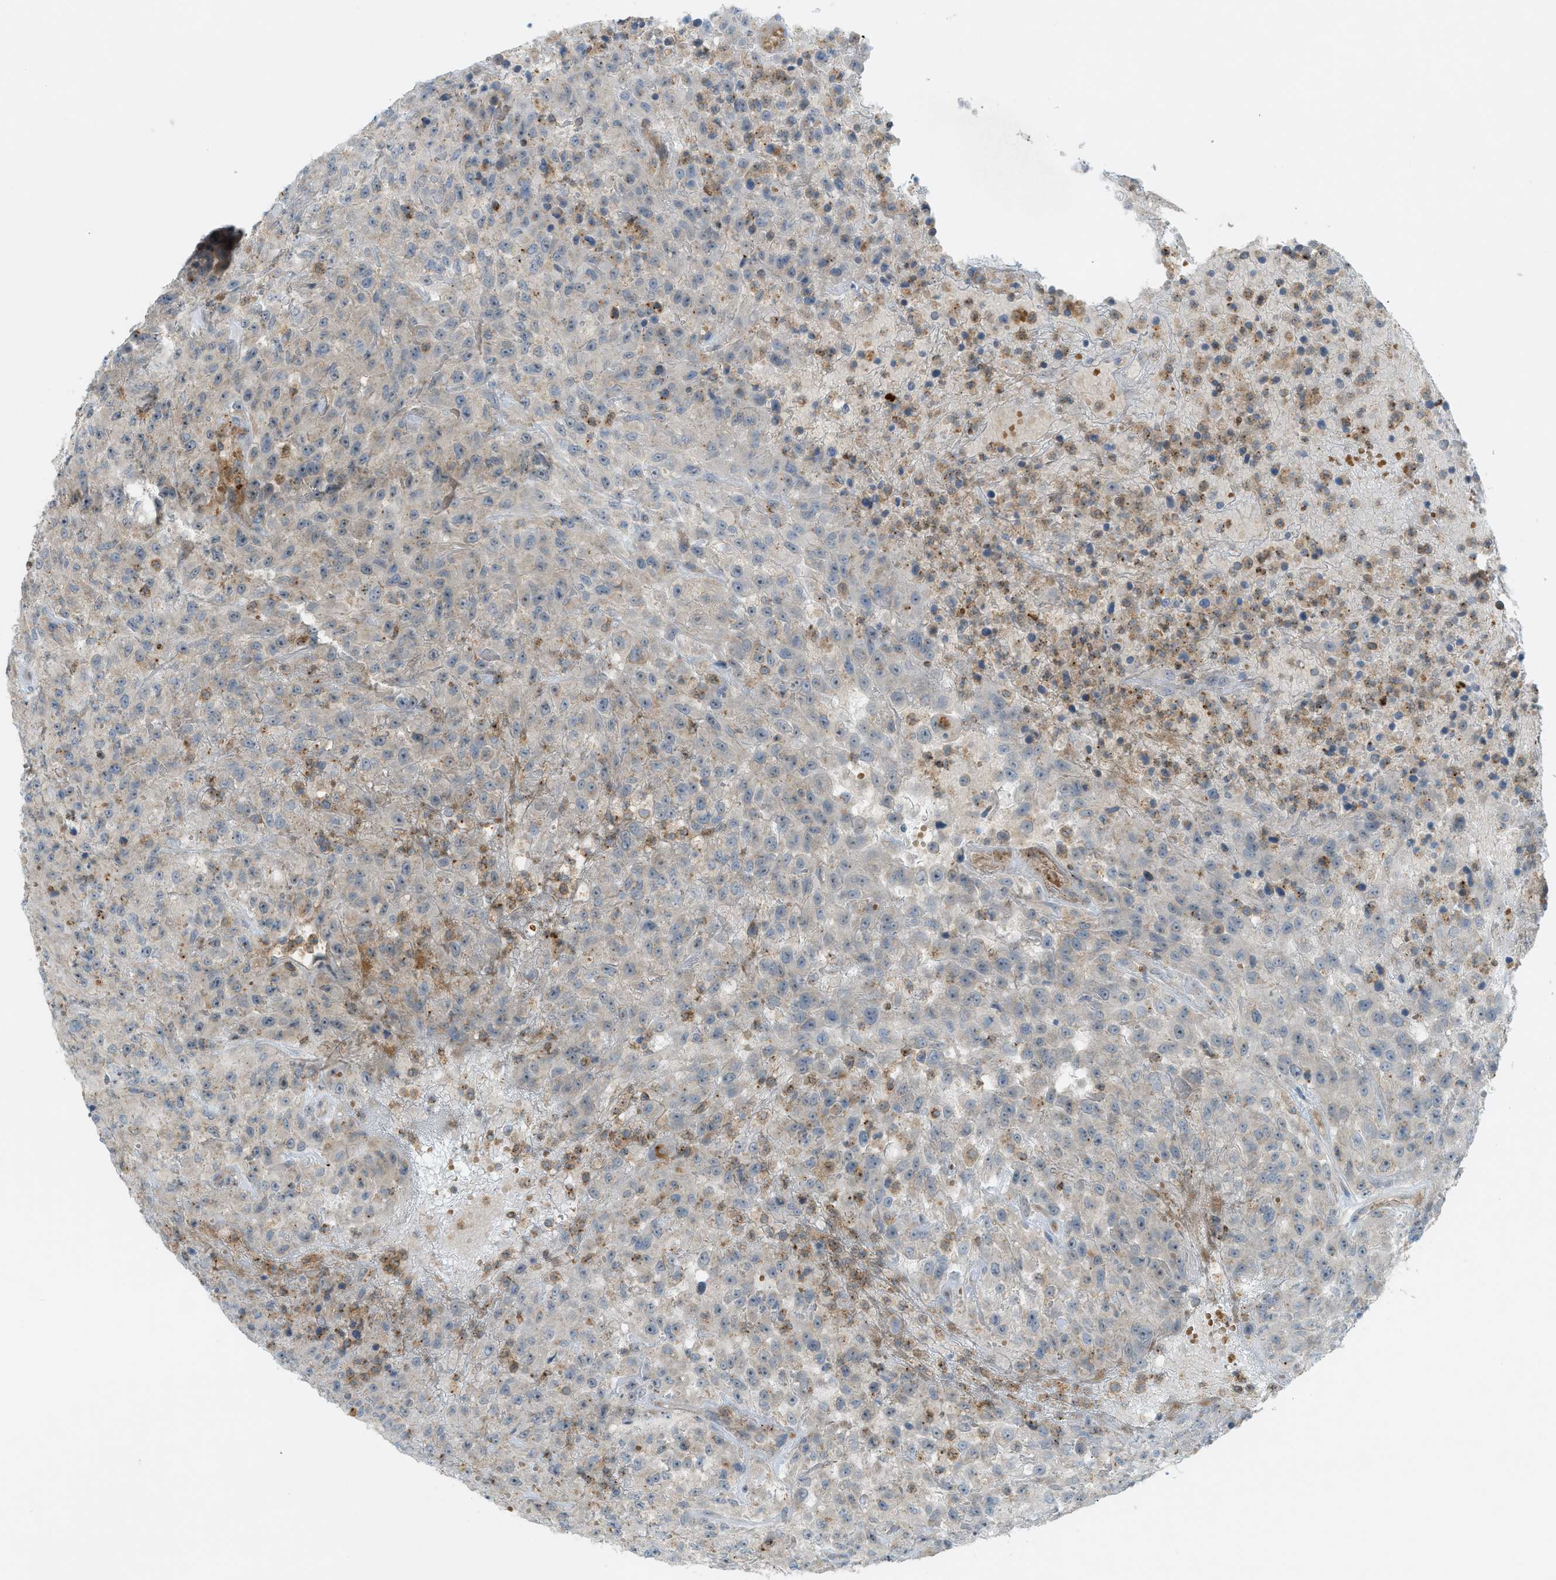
{"staining": {"intensity": "weak", "quantity": "<25%", "location": "cytoplasmic/membranous"}, "tissue": "urothelial cancer", "cell_type": "Tumor cells", "image_type": "cancer", "snomed": [{"axis": "morphology", "description": "Urothelial carcinoma, High grade"}, {"axis": "topography", "description": "Urinary bladder"}], "caption": "This is a micrograph of immunohistochemistry (IHC) staining of urothelial cancer, which shows no staining in tumor cells. (IHC, brightfield microscopy, high magnification).", "gene": "GRK6", "patient": {"sex": "male", "age": 46}}